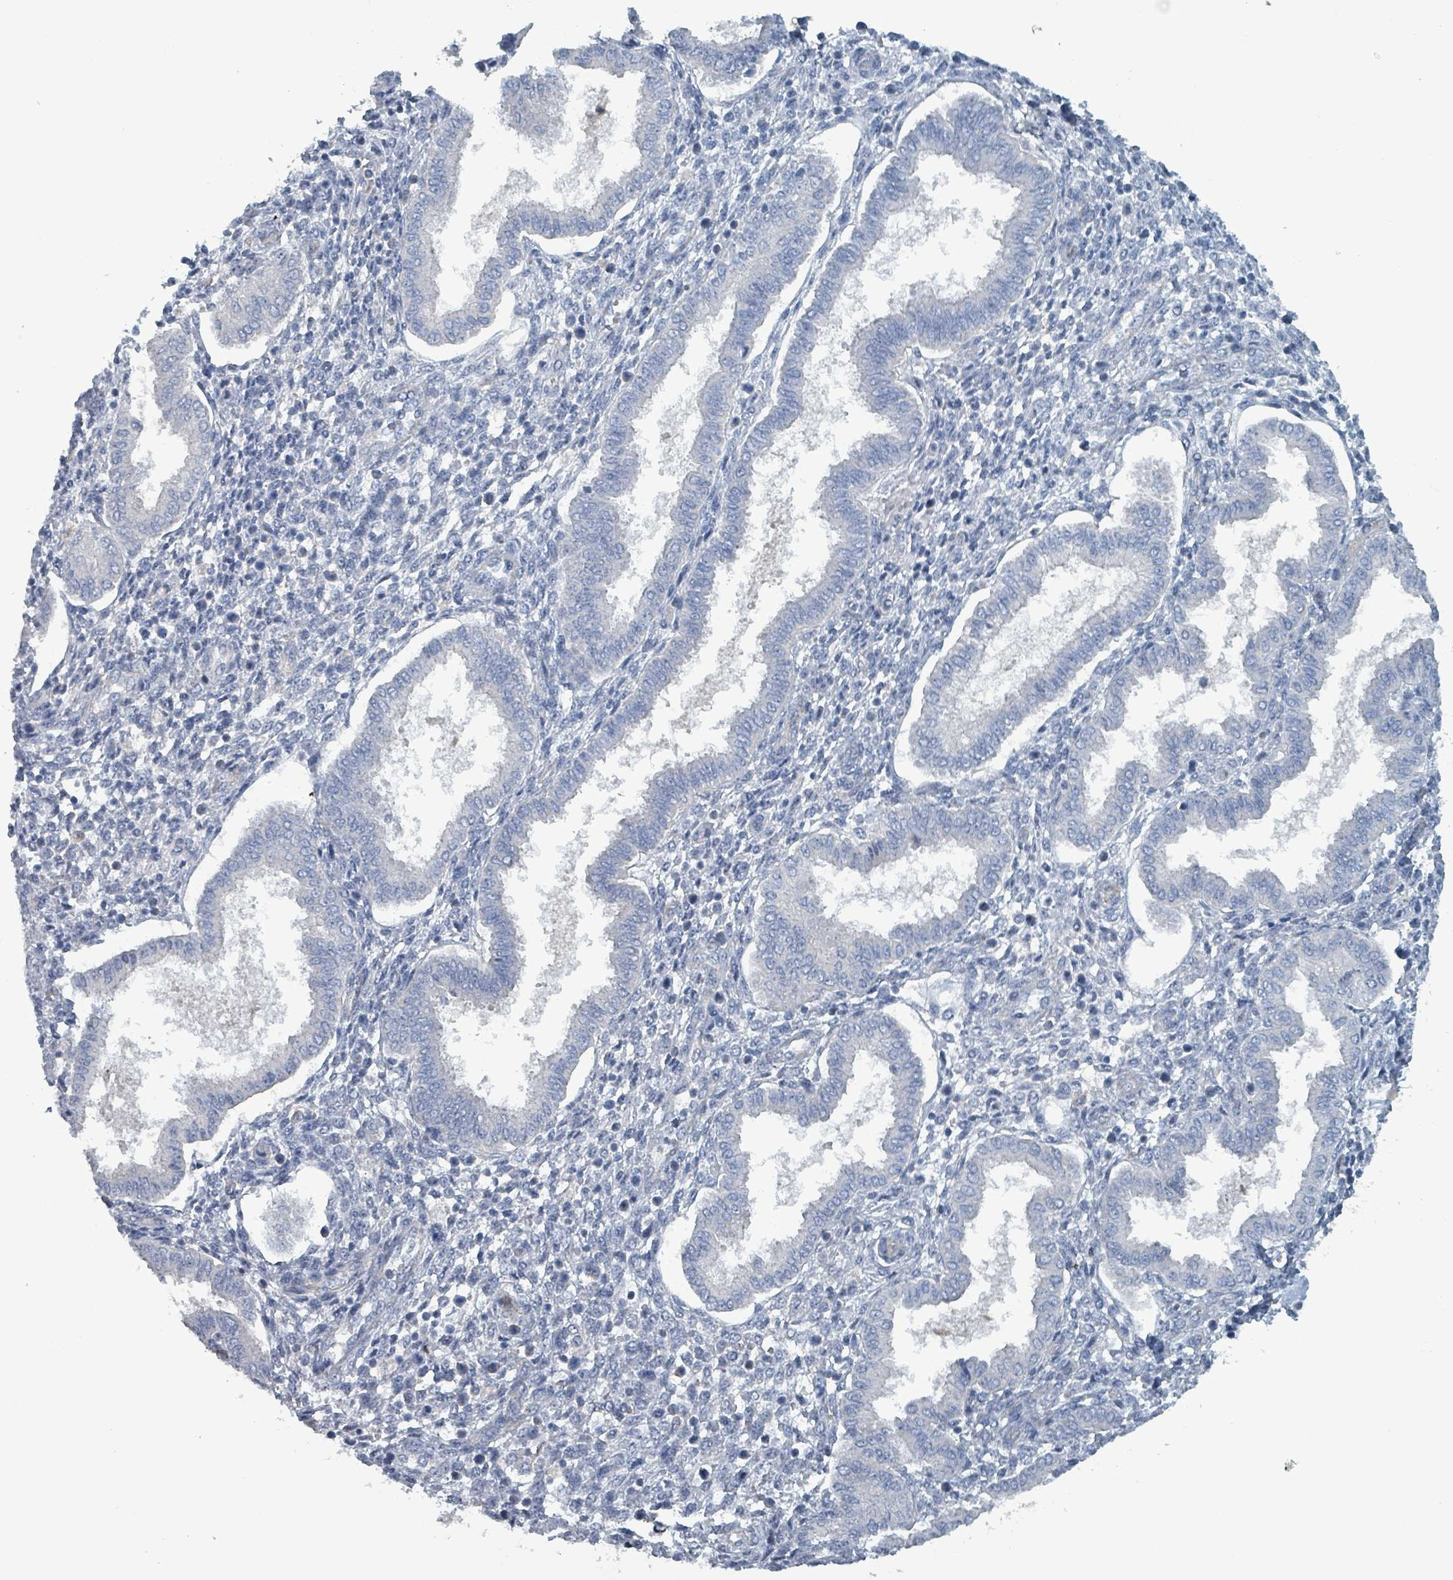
{"staining": {"intensity": "negative", "quantity": "none", "location": "none"}, "tissue": "endometrium", "cell_type": "Cells in endometrial stroma", "image_type": "normal", "snomed": [{"axis": "morphology", "description": "Normal tissue, NOS"}, {"axis": "topography", "description": "Endometrium"}], "caption": "High magnification brightfield microscopy of benign endometrium stained with DAB (brown) and counterstained with hematoxylin (blue): cells in endometrial stroma show no significant staining.", "gene": "TAAR5", "patient": {"sex": "female", "age": 24}}